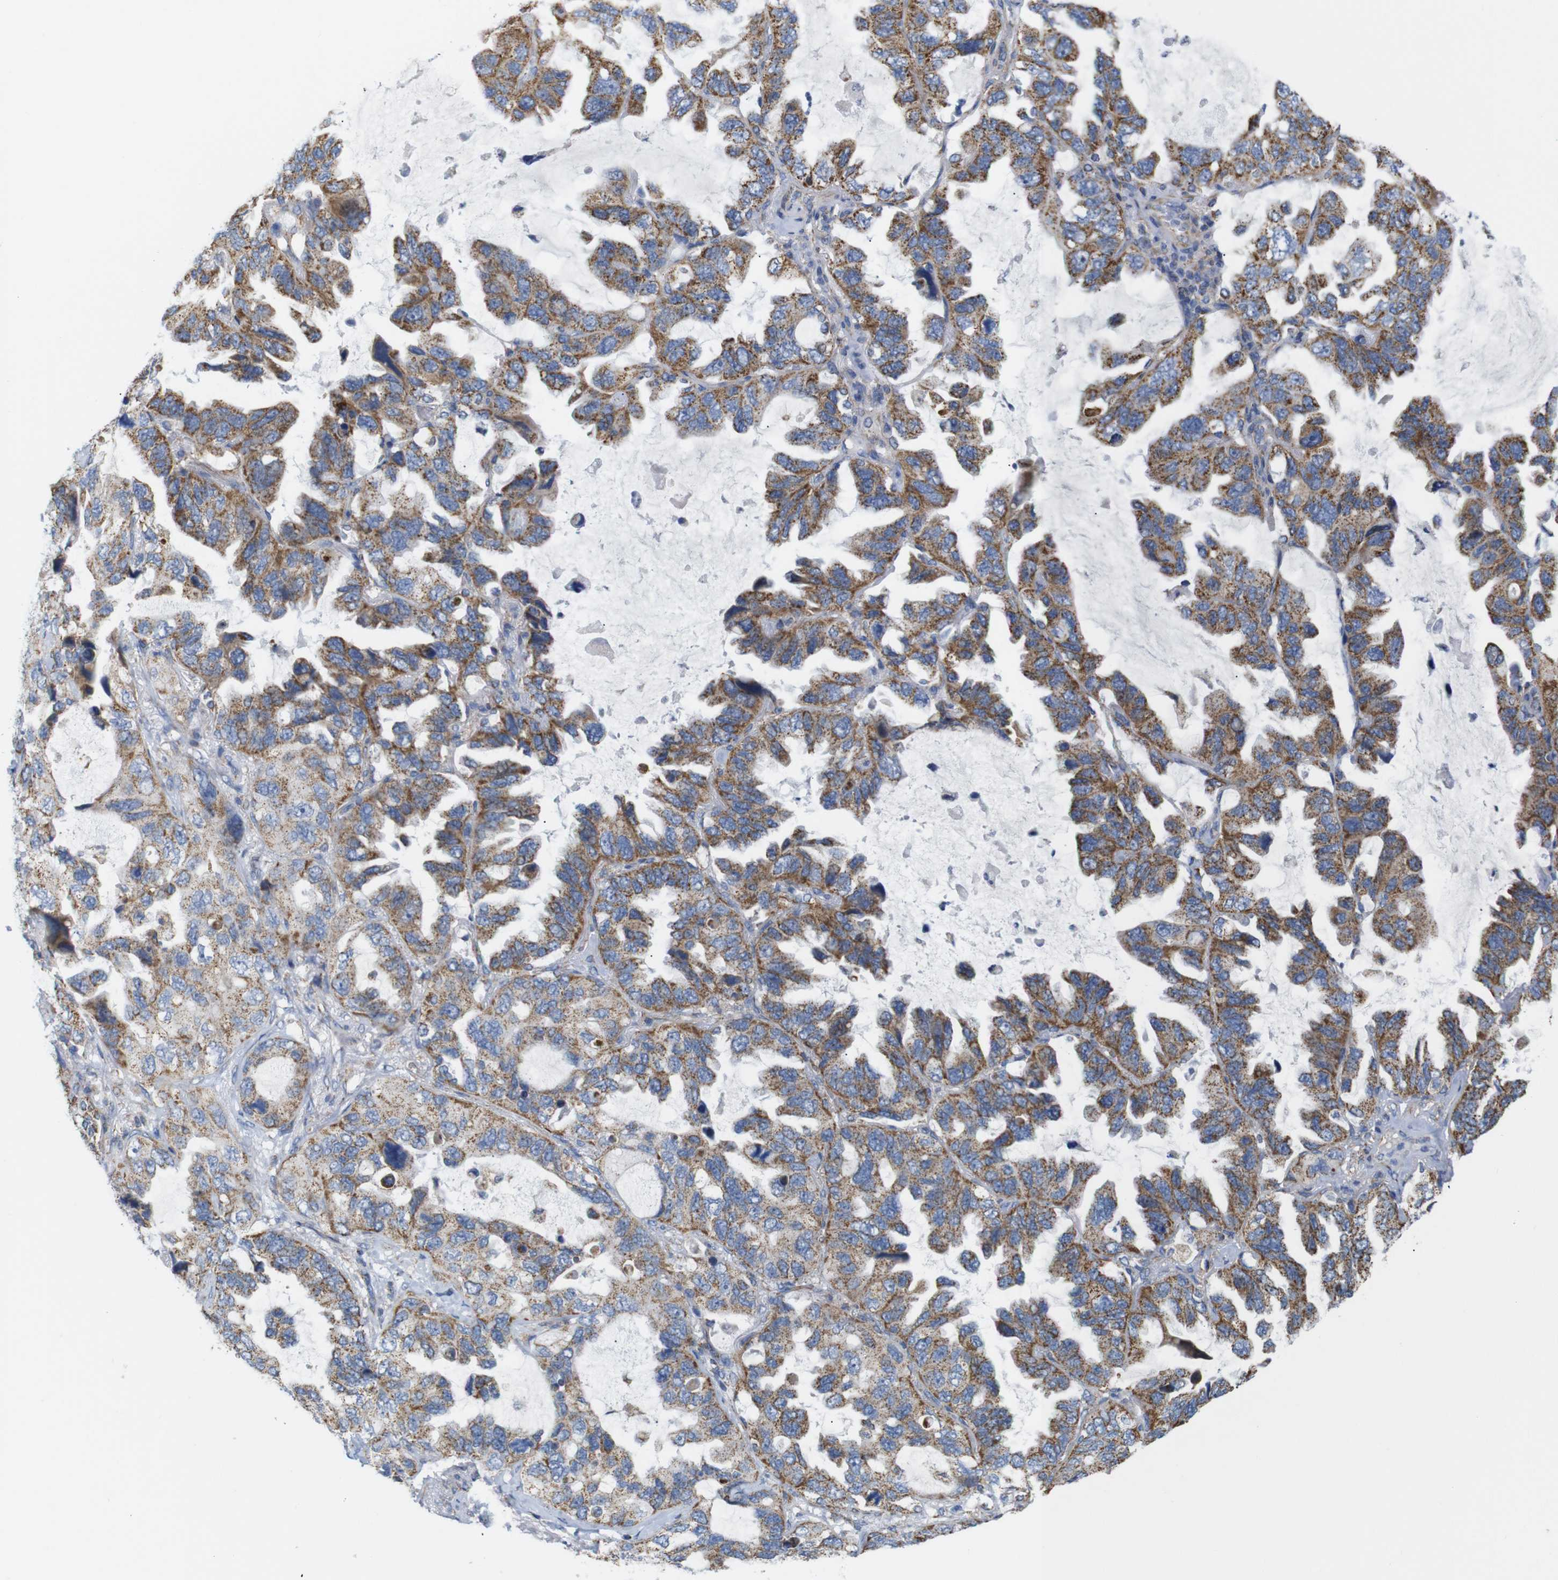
{"staining": {"intensity": "moderate", "quantity": ">75%", "location": "cytoplasmic/membranous"}, "tissue": "lung cancer", "cell_type": "Tumor cells", "image_type": "cancer", "snomed": [{"axis": "morphology", "description": "Squamous cell carcinoma, NOS"}, {"axis": "topography", "description": "Lung"}], "caption": "About >75% of tumor cells in human lung cancer (squamous cell carcinoma) reveal moderate cytoplasmic/membranous protein expression as visualized by brown immunohistochemical staining.", "gene": "FAM171B", "patient": {"sex": "female", "age": 73}}